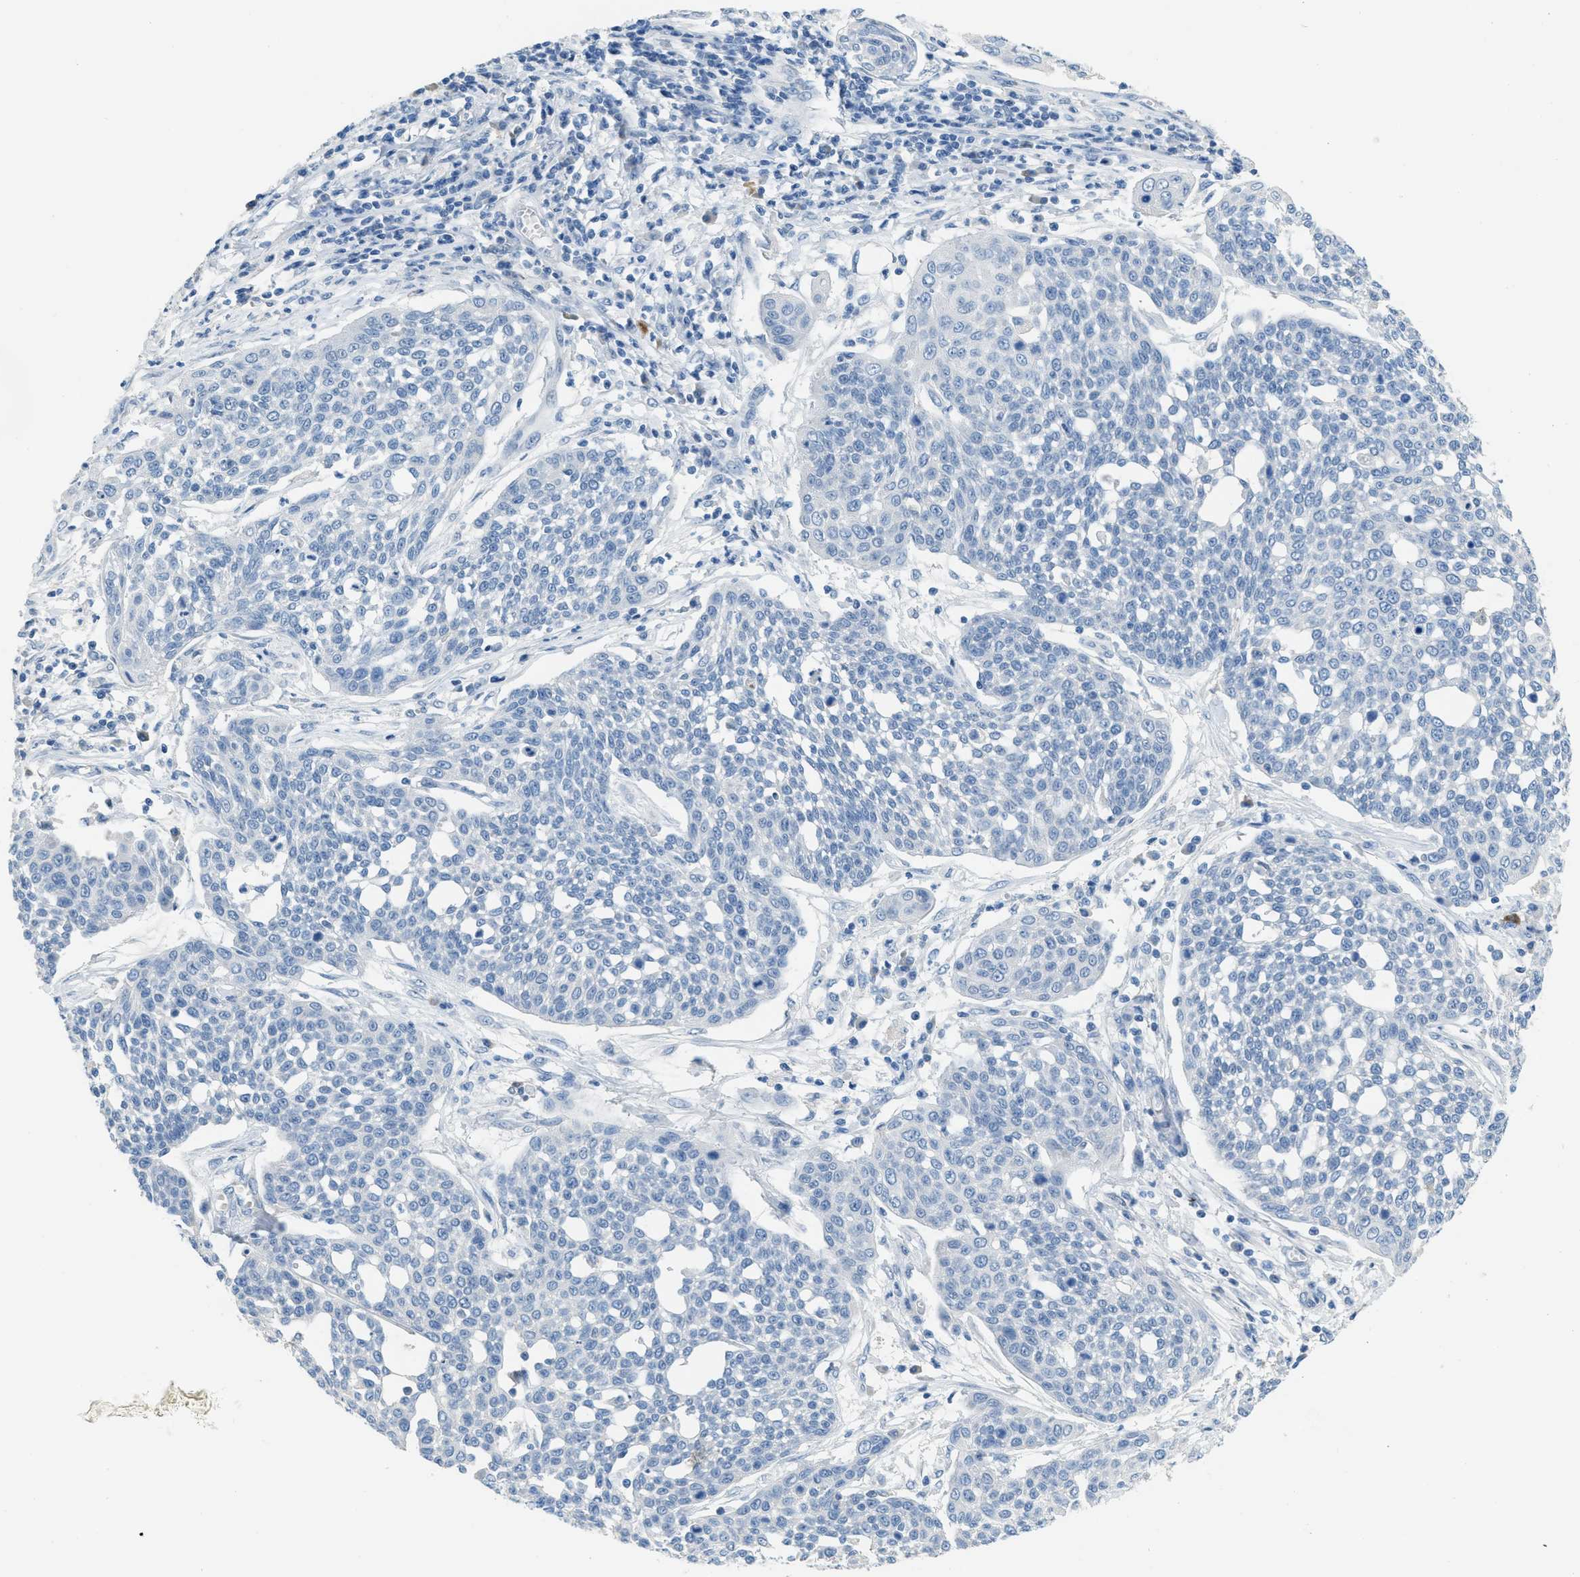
{"staining": {"intensity": "negative", "quantity": "none", "location": "none"}, "tissue": "cervical cancer", "cell_type": "Tumor cells", "image_type": "cancer", "snomed": [{"axis": "morphology", "description": "Squamous cell carcinoma, NOS"}, {"axis": "topography", "description": "Cervix"}], "caption": "Tumor cells show no significant protein staining in cervical squamous cell carcinoma.", "gene": "HSF2", "patient": {"sex": "female", "age": 34}}